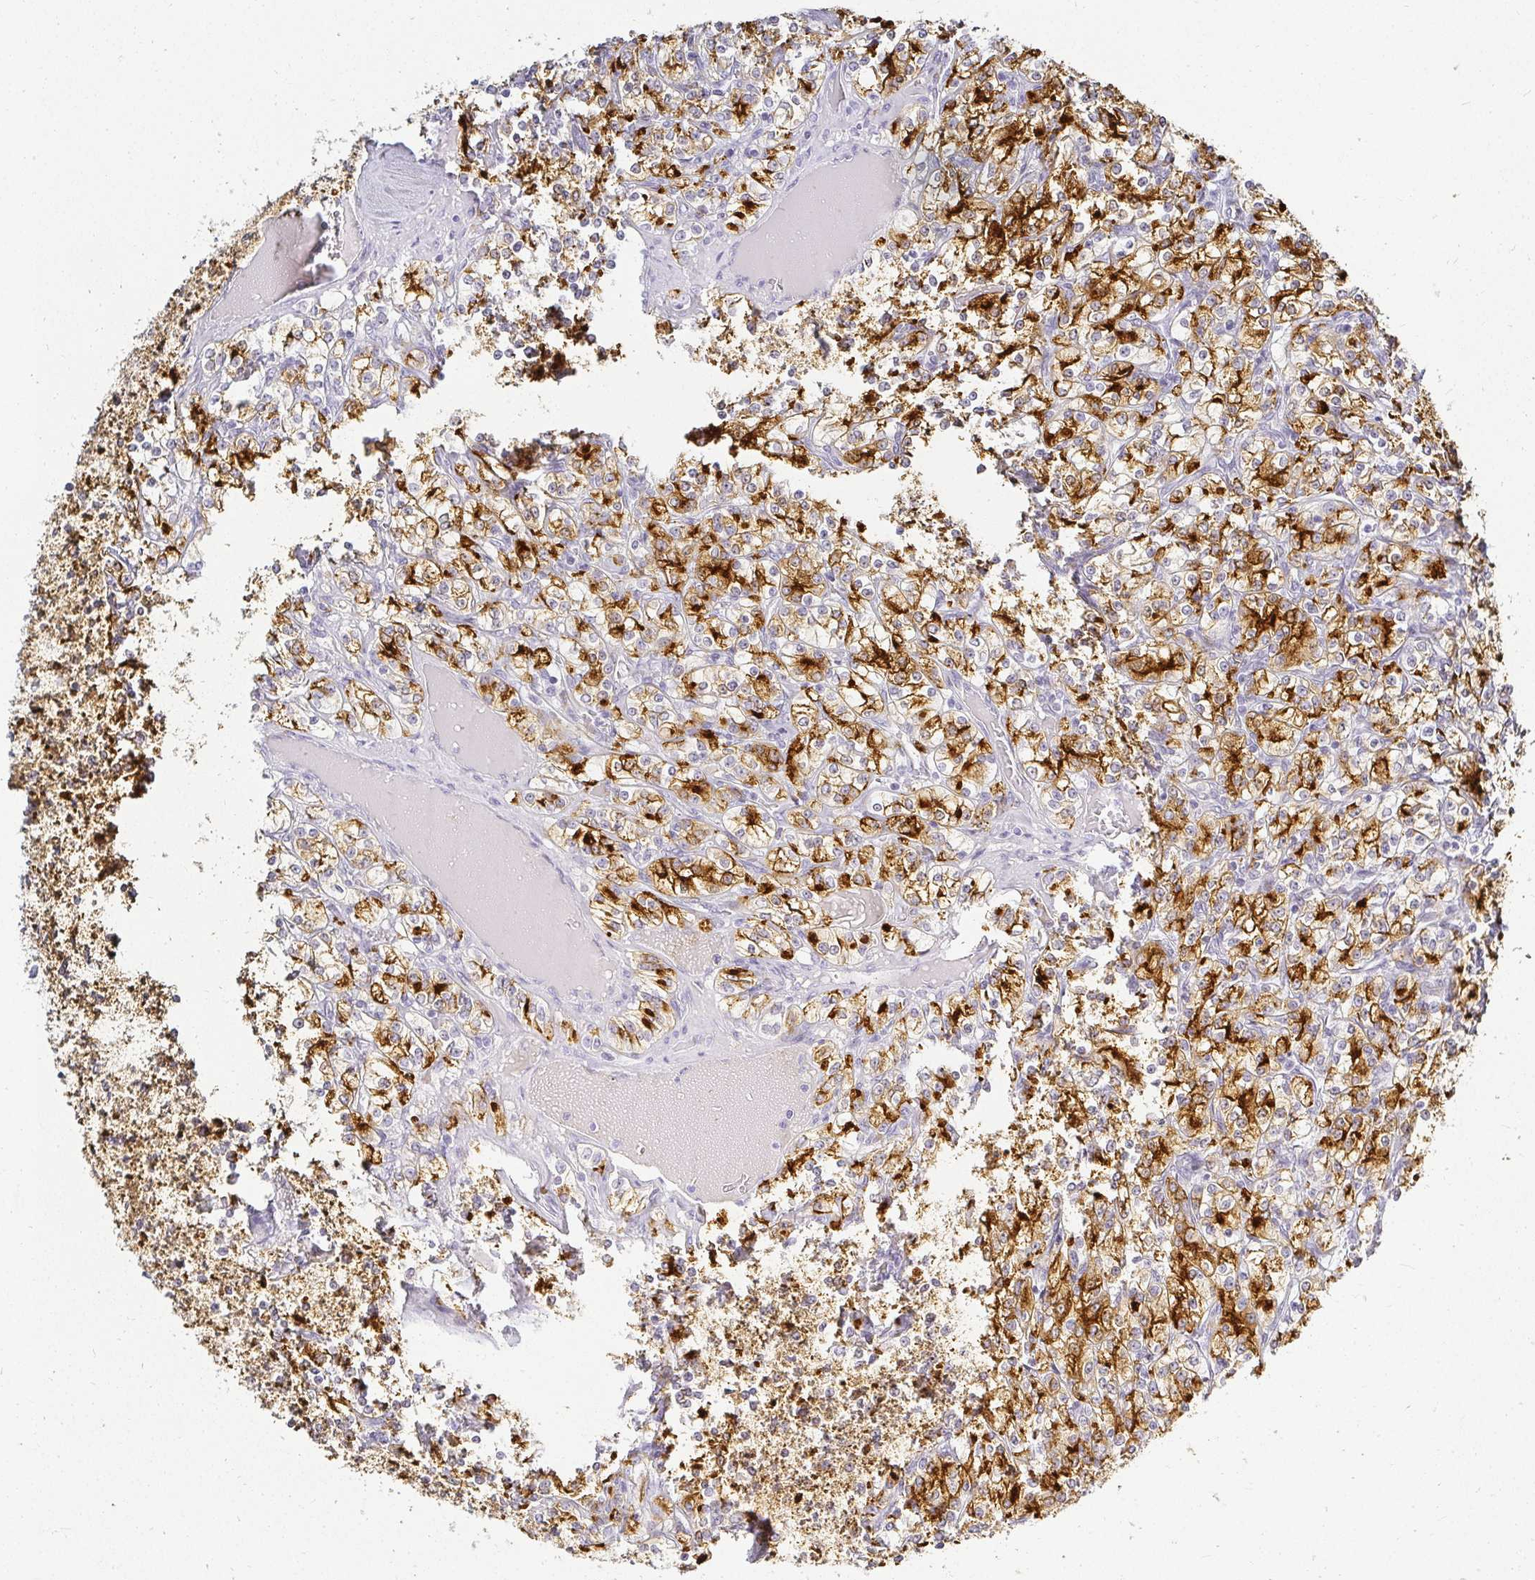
{"staining": {"intensity": "strong", "quantity": "25%-75%", "location": "cytoplasmic/membranous"}, "tissue": "renal cancer", "cell_type": "Tumor cells", "image_type": "cancer", "snomed": [{"axis": "morphology", "description": "Adenocarcinoma, NOS"}, {"axis": "topography", "description": "Kidney"}], "caption": "A histopathology image of adenocarcinoma (renal) stained for a protein displays strong cytoplasmic/membranous brown staining in tumor cells.", "gene": "ACAN", "patient": {"sex": "male", "age": 77}}